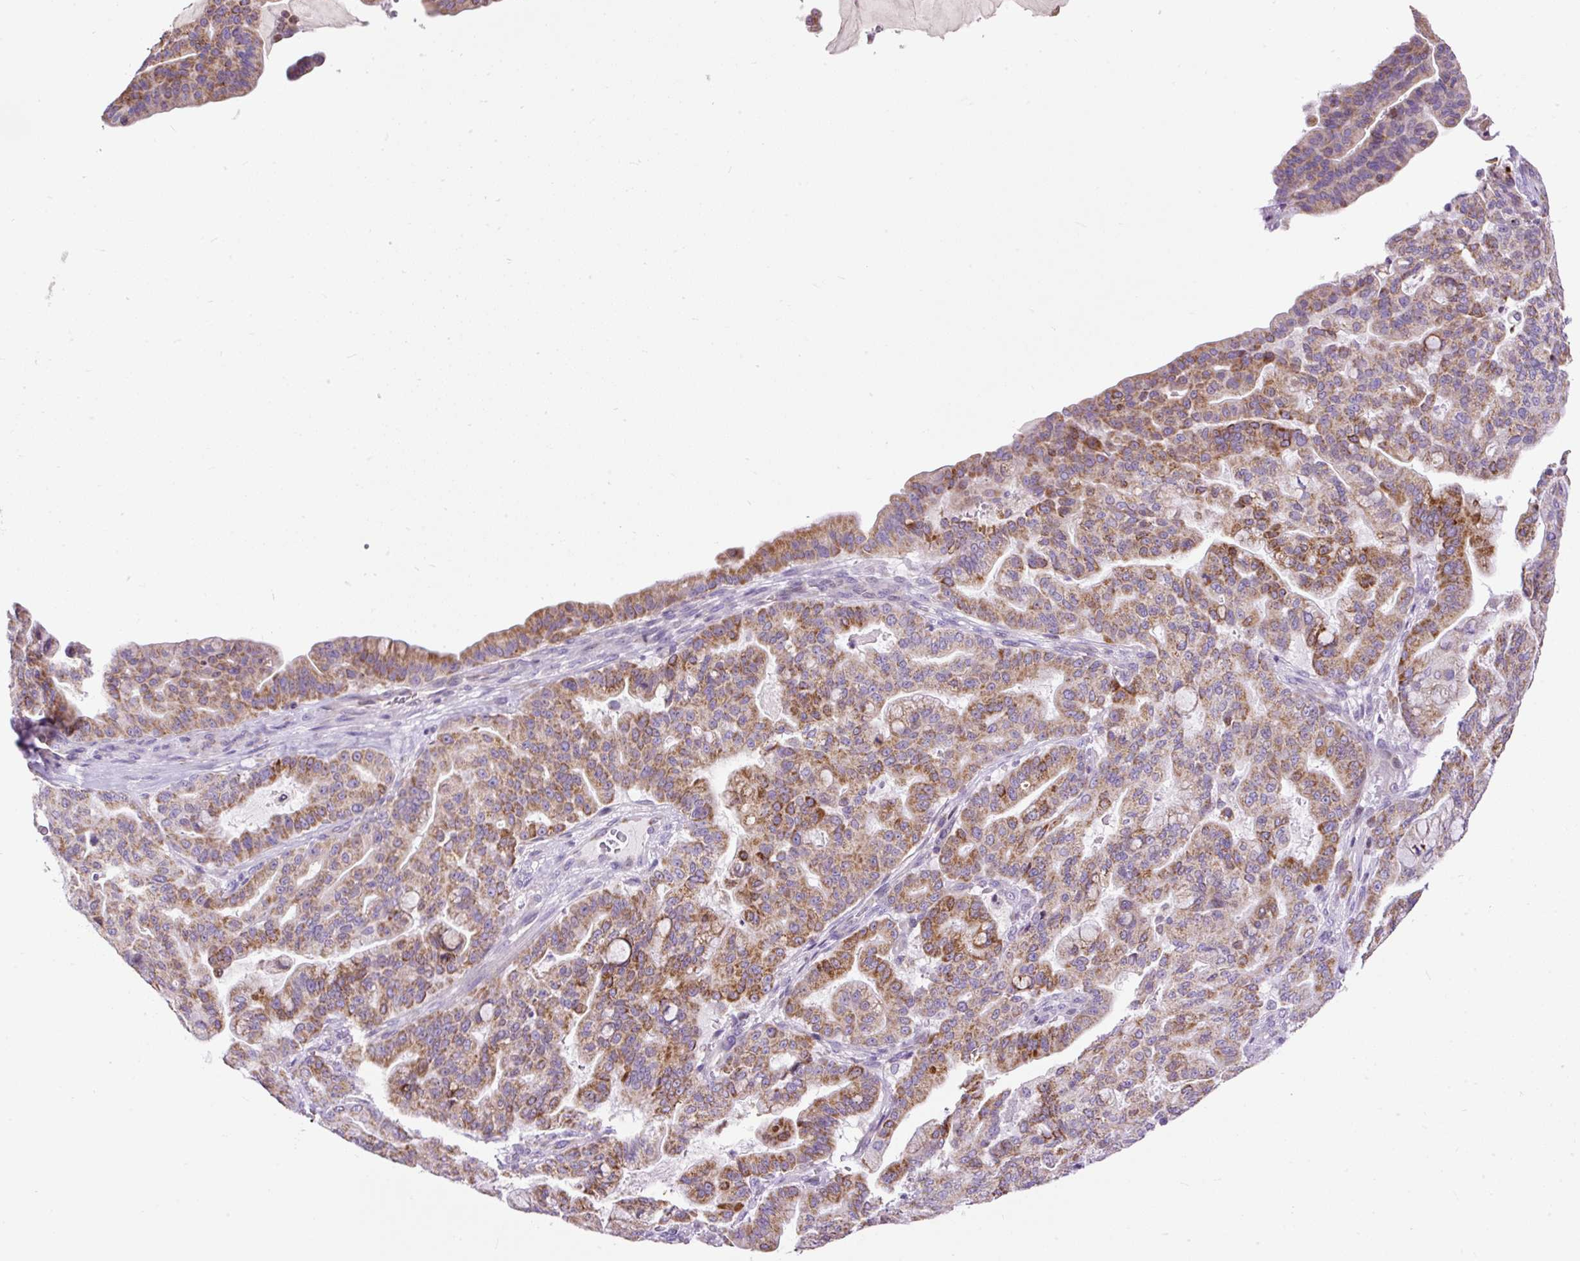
{"staining": {"intensity": "moderate", "quantity": ">75%", "location": "cytoplasmic/membranous"}, "tissue": "pancreatic cancer", "cell_type": "Tumor cells", "image_type": "cancer", "snomed": [{"axis": "morphology", "description": "Adenocarcinoma, NOS"}, {"axis": "topography", "description": "Pancreas"}], "caption": "Protein expression analysis of human adenocarcinoma (pancreatic) reveals moderate cytoplasmic/membranous expression in approximately >75% of tumor cells. The staining was performed using DAB, with brown indicating positive protein expression. Nuclei are stained blue with hematoxylin.", "gene": "FMC1", "patient": {"sex": "male", "age": 63}}